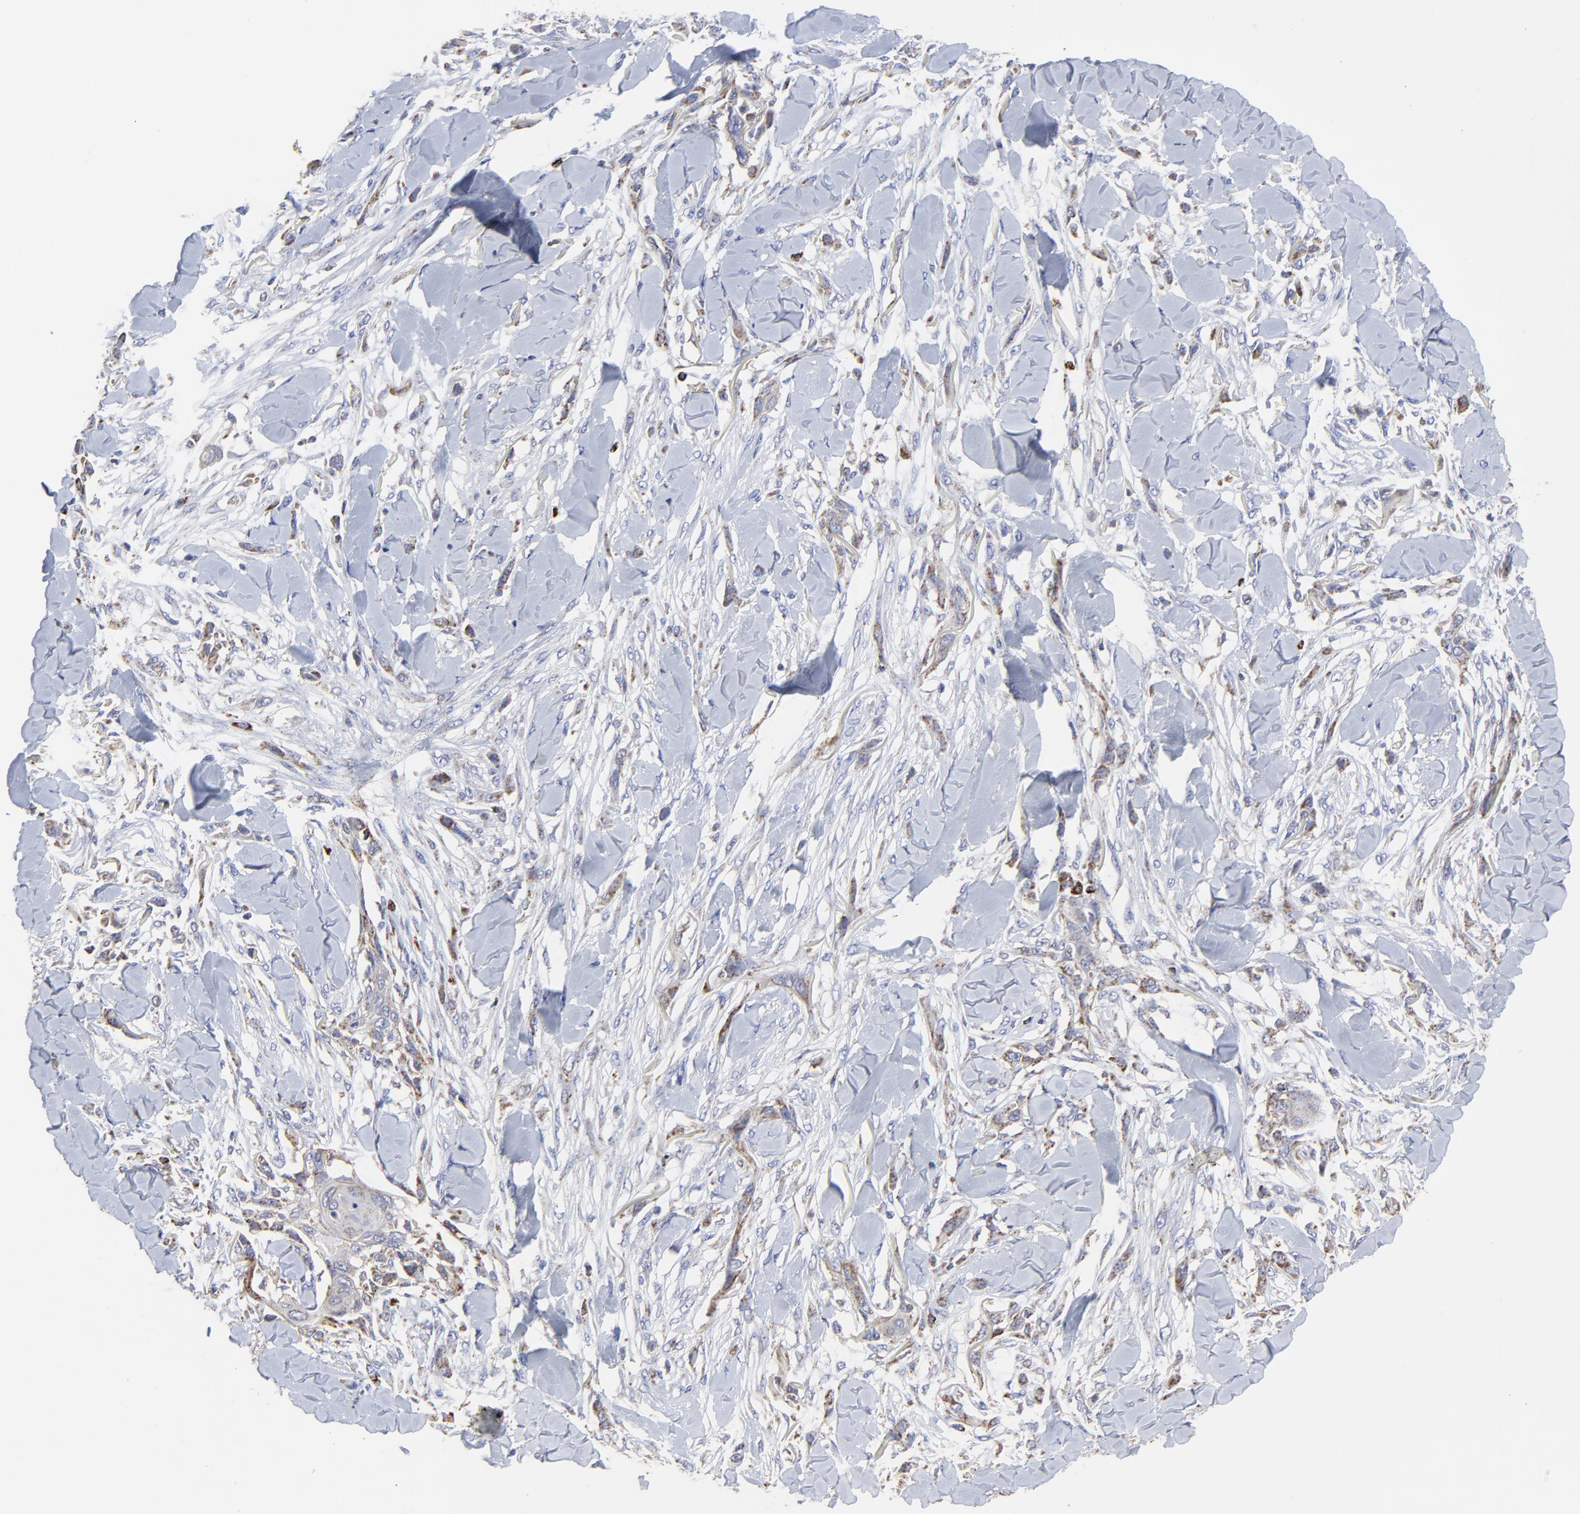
{"staining": {"intensity": "moderate", "quantity": "25%-75%", "location": "cytoplasmic/membranous"}, "tissue": "skin cancer", "cell_type": "Tumor cells", "image_type": "cancer", "snomed": [{"axis": "morphology", "description": "Squamous cell carcinoma, NOS"}, {"axis": "topography", "description": "Skin"}], "caption": "Protein analysis of skin cancer (squamous cell carcinoma) tissue demonstrates moderate cytoplasmic/membranous expression in approximately 25%-75% of tumor cells.", "gene": "PINK1", "patient": {"sex": "female", "age": 59}}